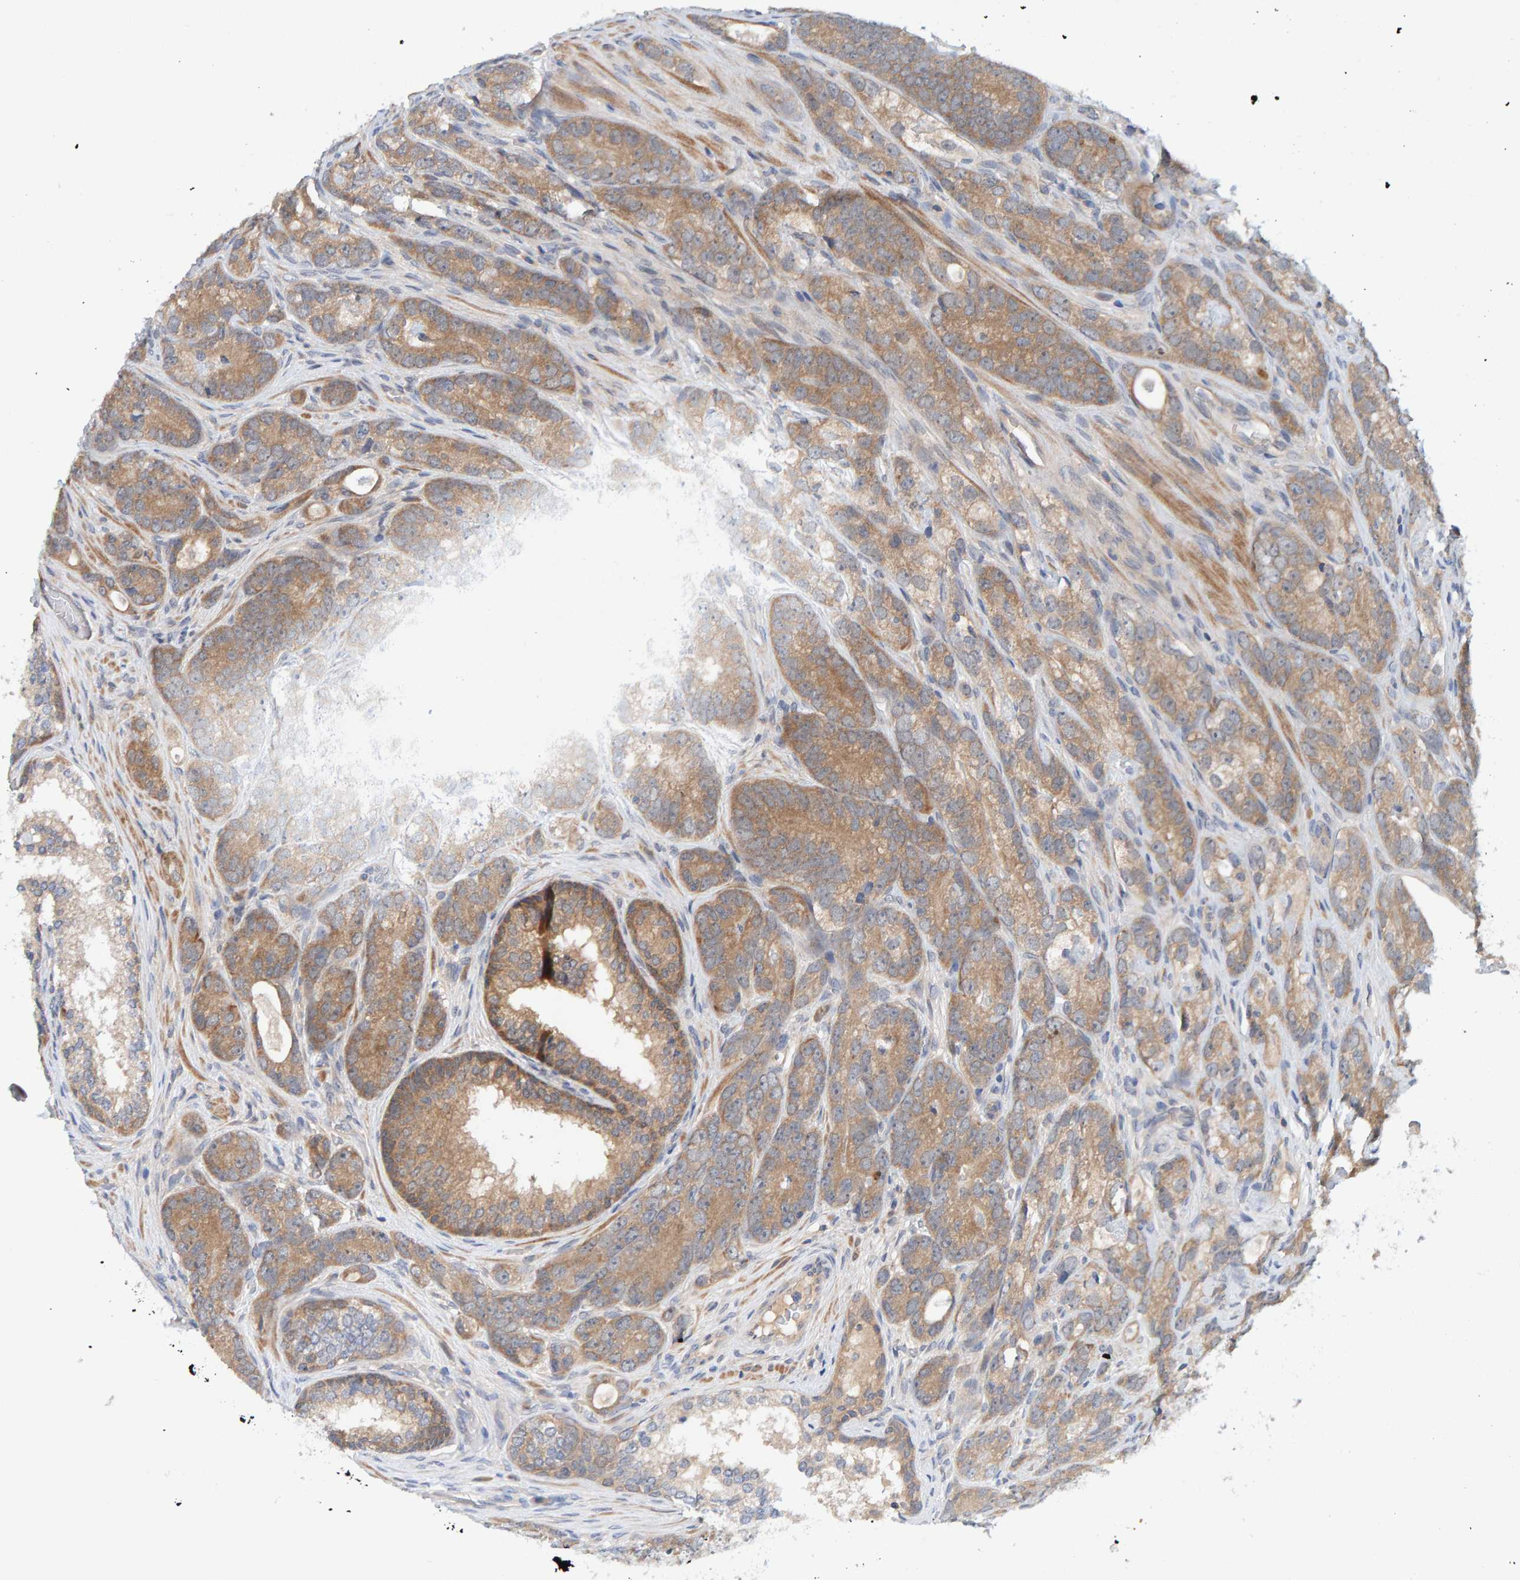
{"staining": {"intensity": "moderate", "quantity": ">75%", "location": "cytoplasmic/membranous"}, "tissue": "prostate cancer", "cell_type": "Tumor cells", "image_type": "cancer", "snomed": [{"axis": "morphology", "description": "Adenocarcinoma, High grade"}, {"axis": "topography", "description": "Prostate"}], "caption": "The immunohistochemical stain highlights moderate cytoplasmic/membranous expression in tumor cells of prostate cancer tissue. Using DAB (3,3'-diaminobenzidine) (brown) and hematoxylin (blue) stains, captured at high magnification using brightfield microscopy.", "gene": "TATDN1", "patient": {"sex": "male", "age": 56}}